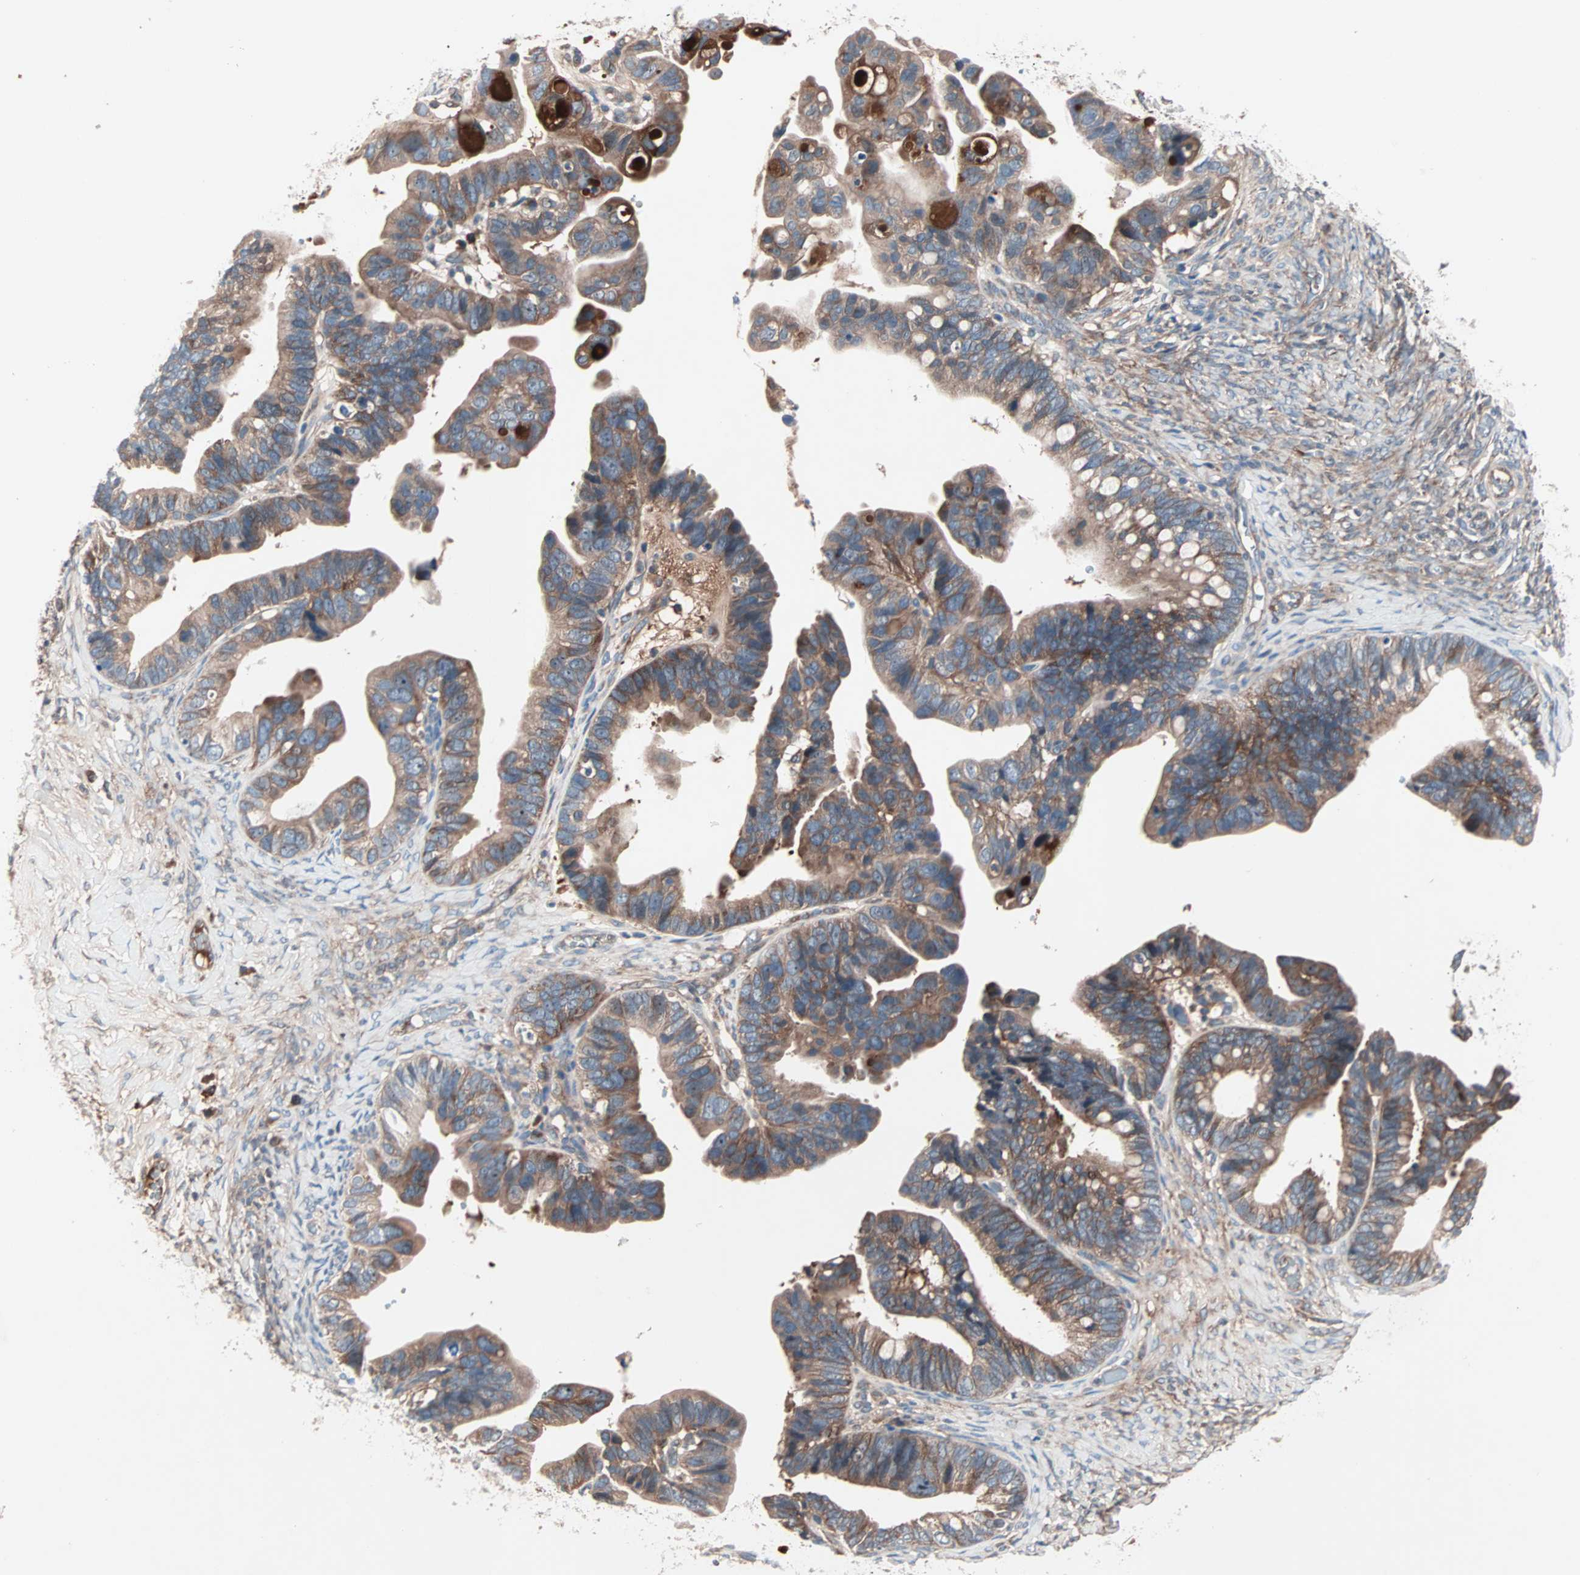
{"staining": {"intensity": "moderate", "quantity": ">75%", "location": "cytoplasmic/membranous"}, "tissue": "ovarian cancer", "cell_type": "Tumor cells", "image_type": "cancer", "snomed": [{"axis": "morphology", "description": "Cystadenocarcinoma, serous, NOS"}, {"axis": "topography", "description": "Ovary"}], "caption": "Immunohistochemical staining of human serous cystadenocarcinoma (ovarian) displays medium levels of moderate cytoplasmic/membranous expression in approximately >75% of tumor cells.", "gene": "CAD", "patient": {"sex": "female", "age": 56}}